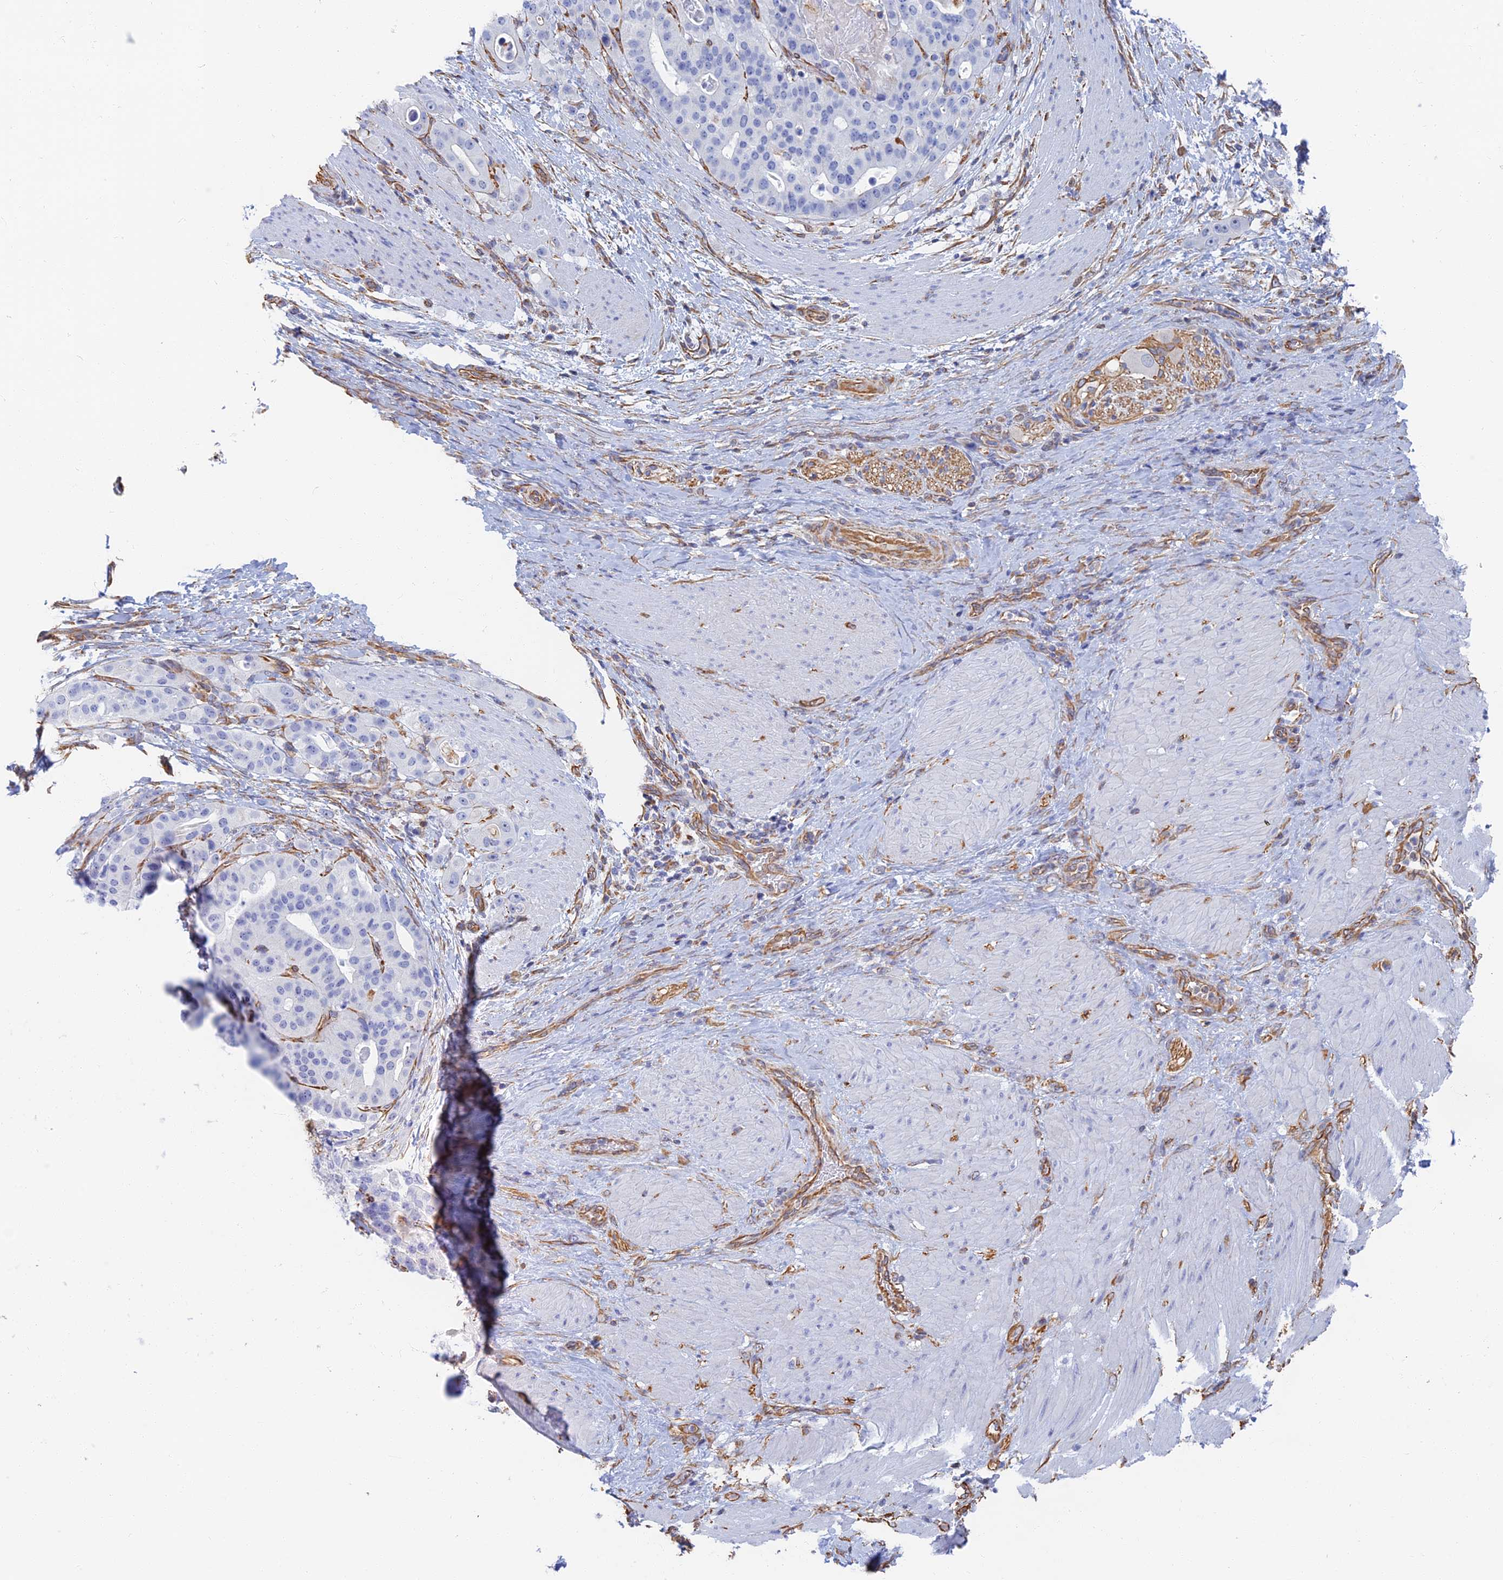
{"staining": {"intensity": "negative", "quantity": "none", "location": "none"}, "tissue": "stomach cancer", "cell_type": "Tumor cells", "image_type": "cancer", "snomed": [{"axis": "morphology", "description": "Adenocarcinoma, NOS"}, {"axis": "topography", "description": "Stomach"}], "caption": "High power microscopy histopathology image of an immunohistochemistry photomicrograph of stomach cancer (adenocarcinoma), revealing no significant expression in tumor cells. (DAB immunohistochemistry visualized using brightfield microscopy, high magnification).", "gene": "RMC1", "patient": {"sex": "male", "age": 48}}